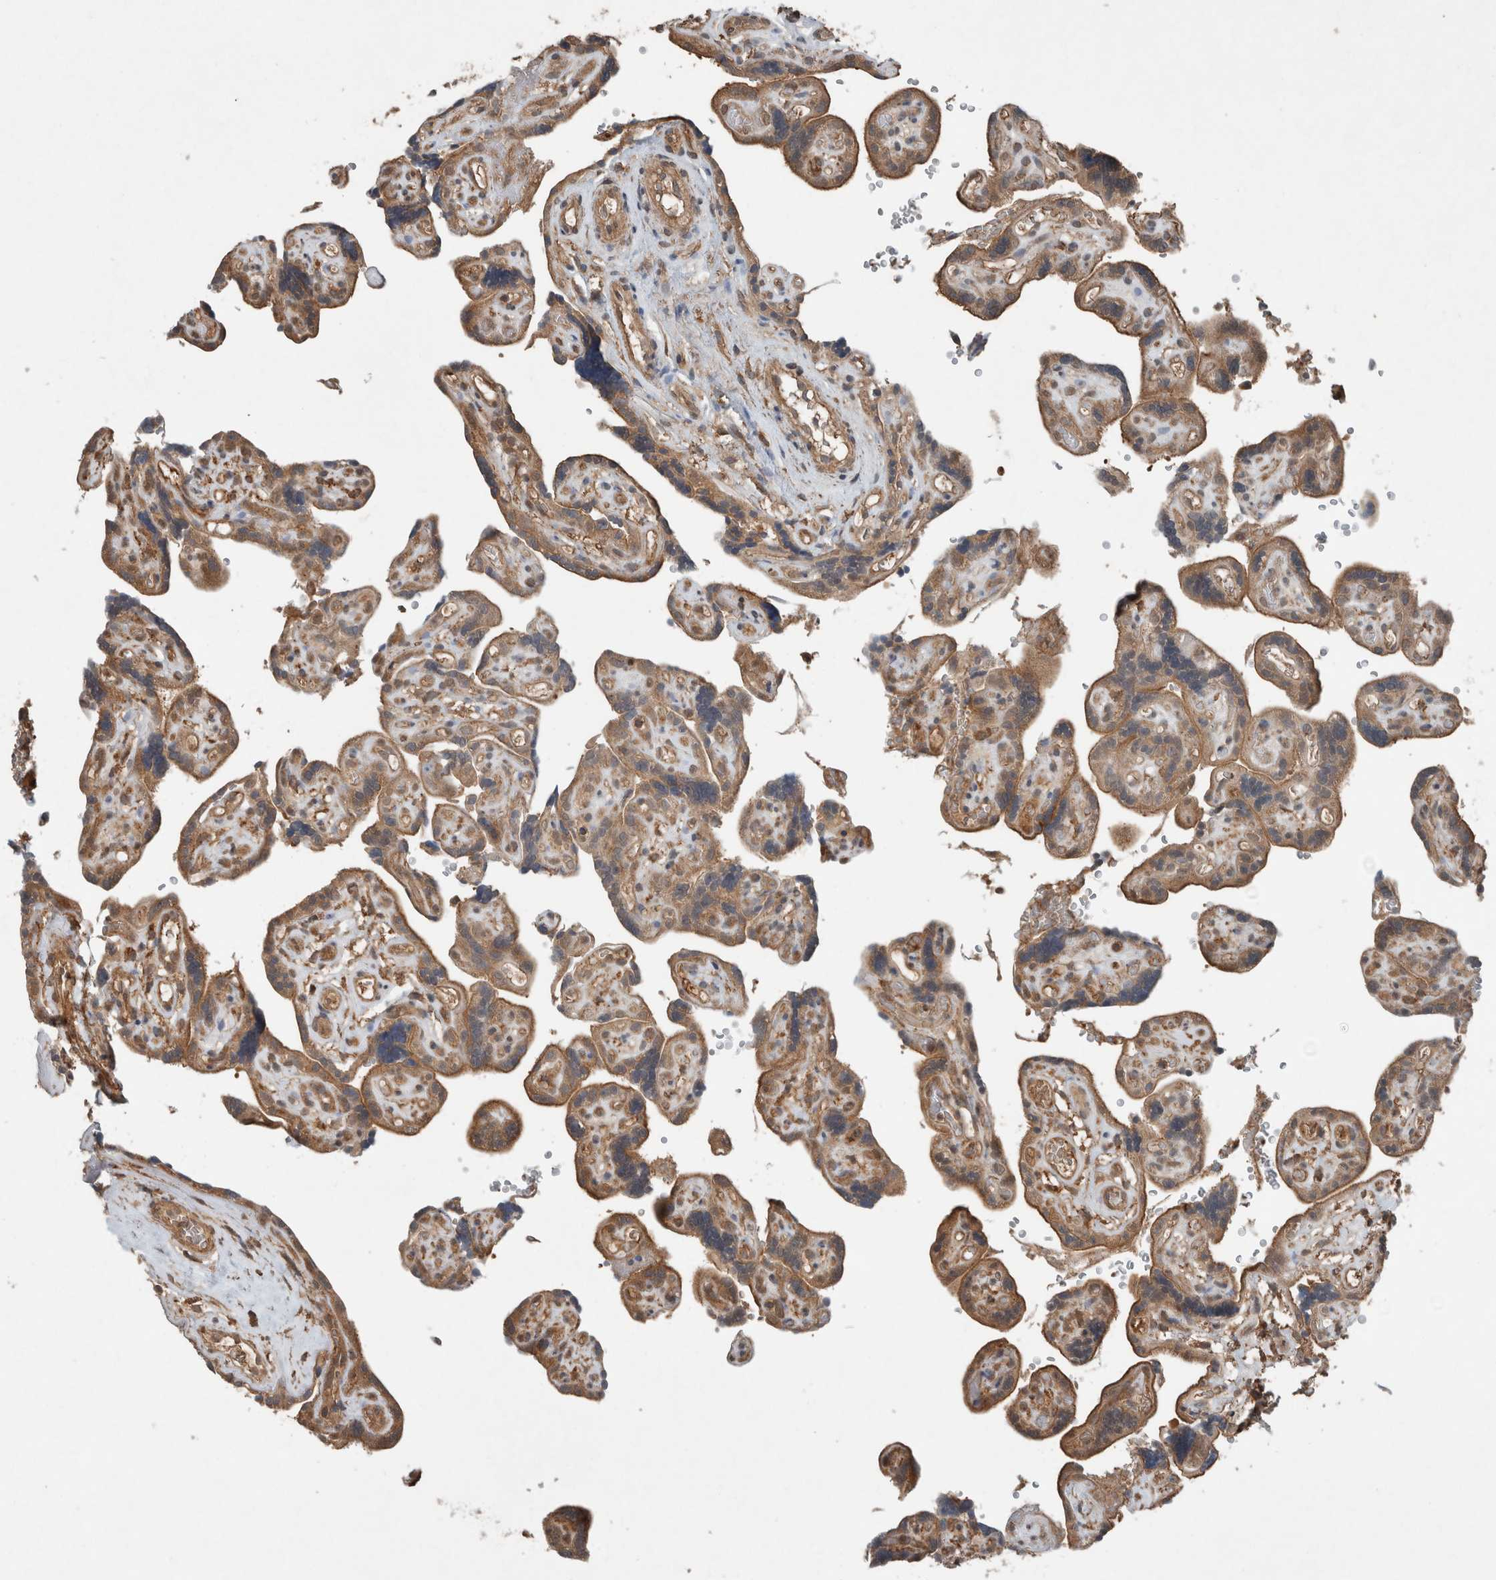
{"staining": {"intensity": "moderate", "quantity": ">75%", "location": "cytoplasmic/membranous"}, "tissue": "placenta", "cell_type": "Decidual cells", "image_type": "normal", "snomed": [{"axis": "morphology", "description": "Normal tissue, NOS"}, {"axis": "topography", "description": "Placenta"}], "caption": "A brown stain labels moderate cytoplasmic/membranous expression of a protein in decidual cells of normal placenta.", "gene": "KLK14", "patient": {"sex": "female", "age": 30}}